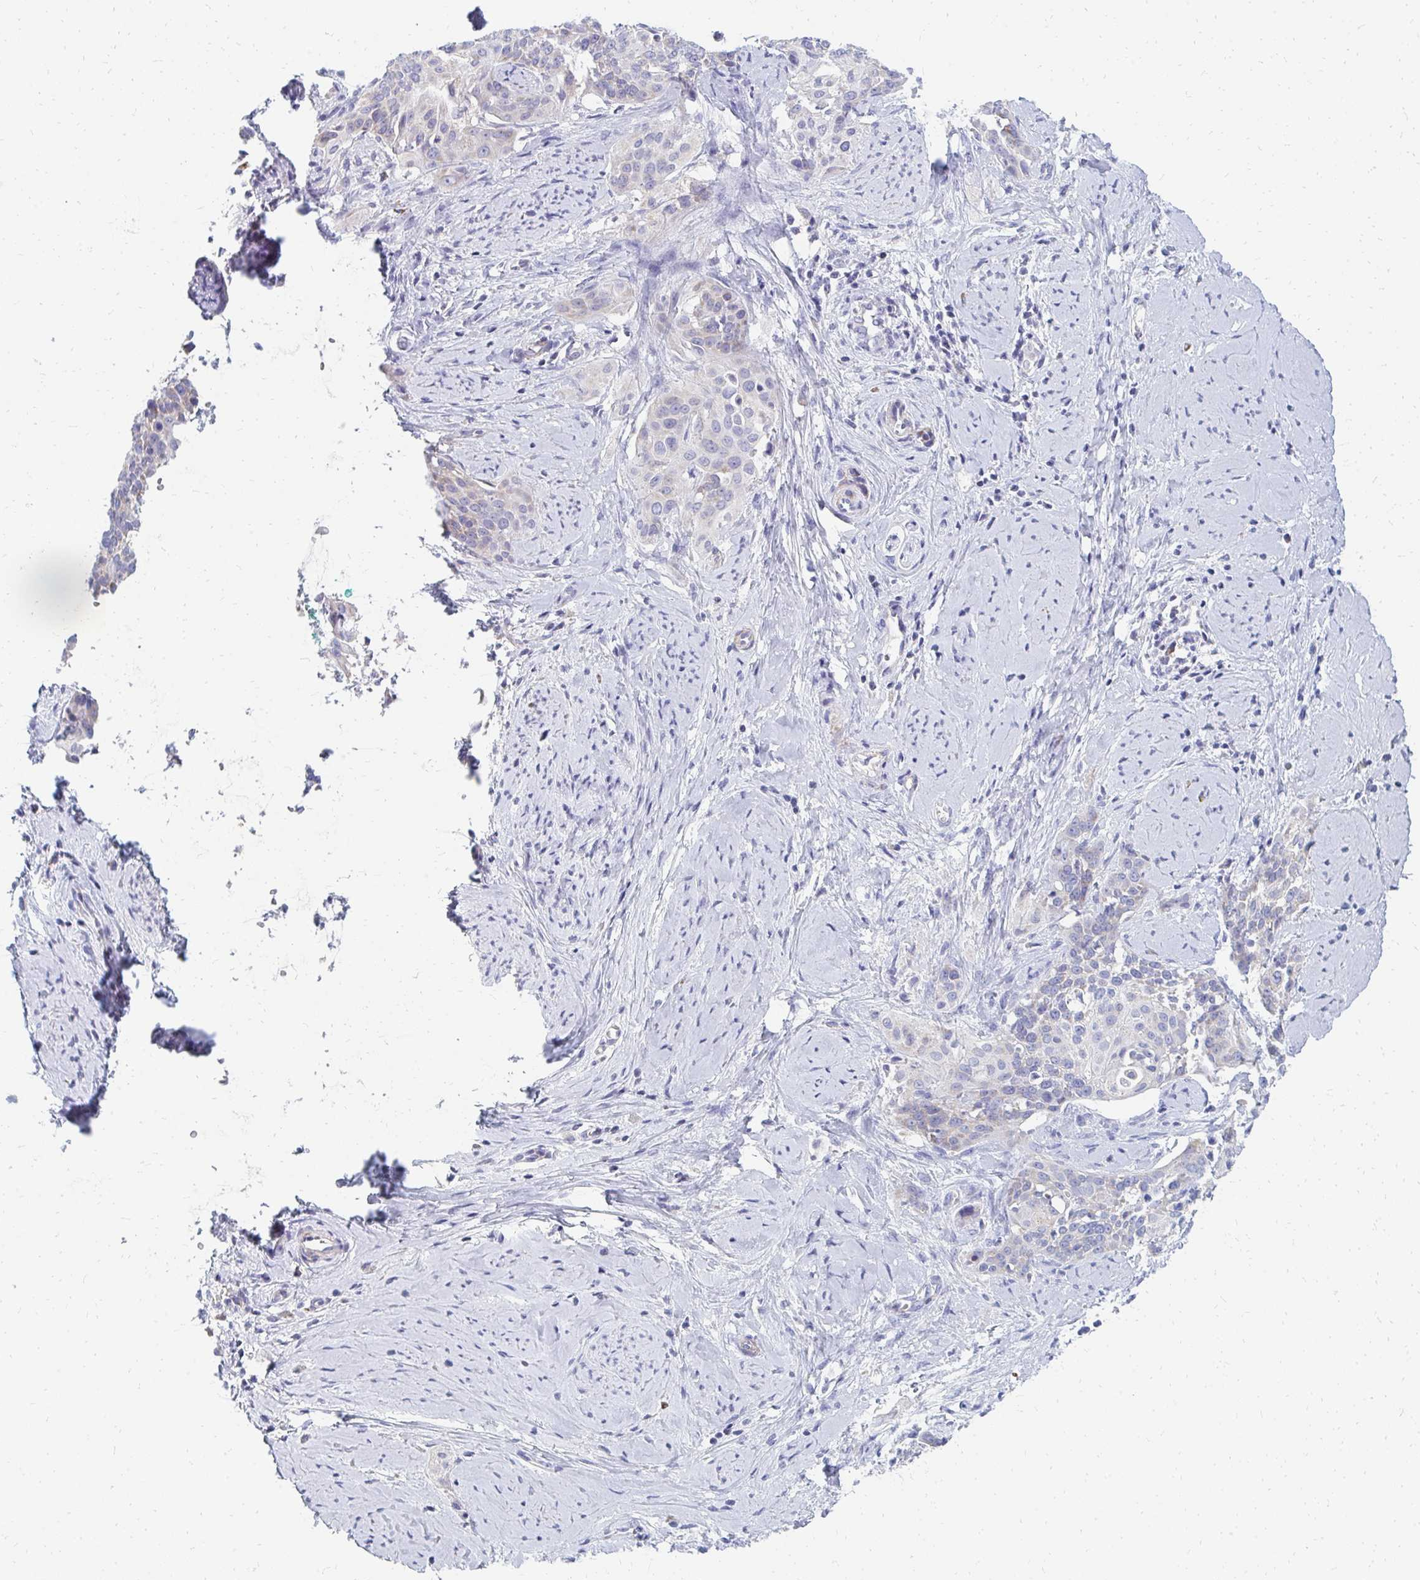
{"staining": {"intensity": "weak", "quantity": "<25%", "location": "cytoplasmic/membranous"}, "tissue": "cervical cancer", "cell_type": "Tumor cells", "image_type": "cancer", "snomed": [{"axis": "morphology", "description": "Squamous cell carcinoma, NOS"}, {"axis": "topography", "description": "Cervix"}], "caption": "IHC photomicrograph of neoplastic tissue: human cervical squamous cell carcinoma stained with DAB demonstrates no significant protein positivity in tumor cells.", "gene": "OR10V1", "patient": {"sex": "female", "age": 44}}